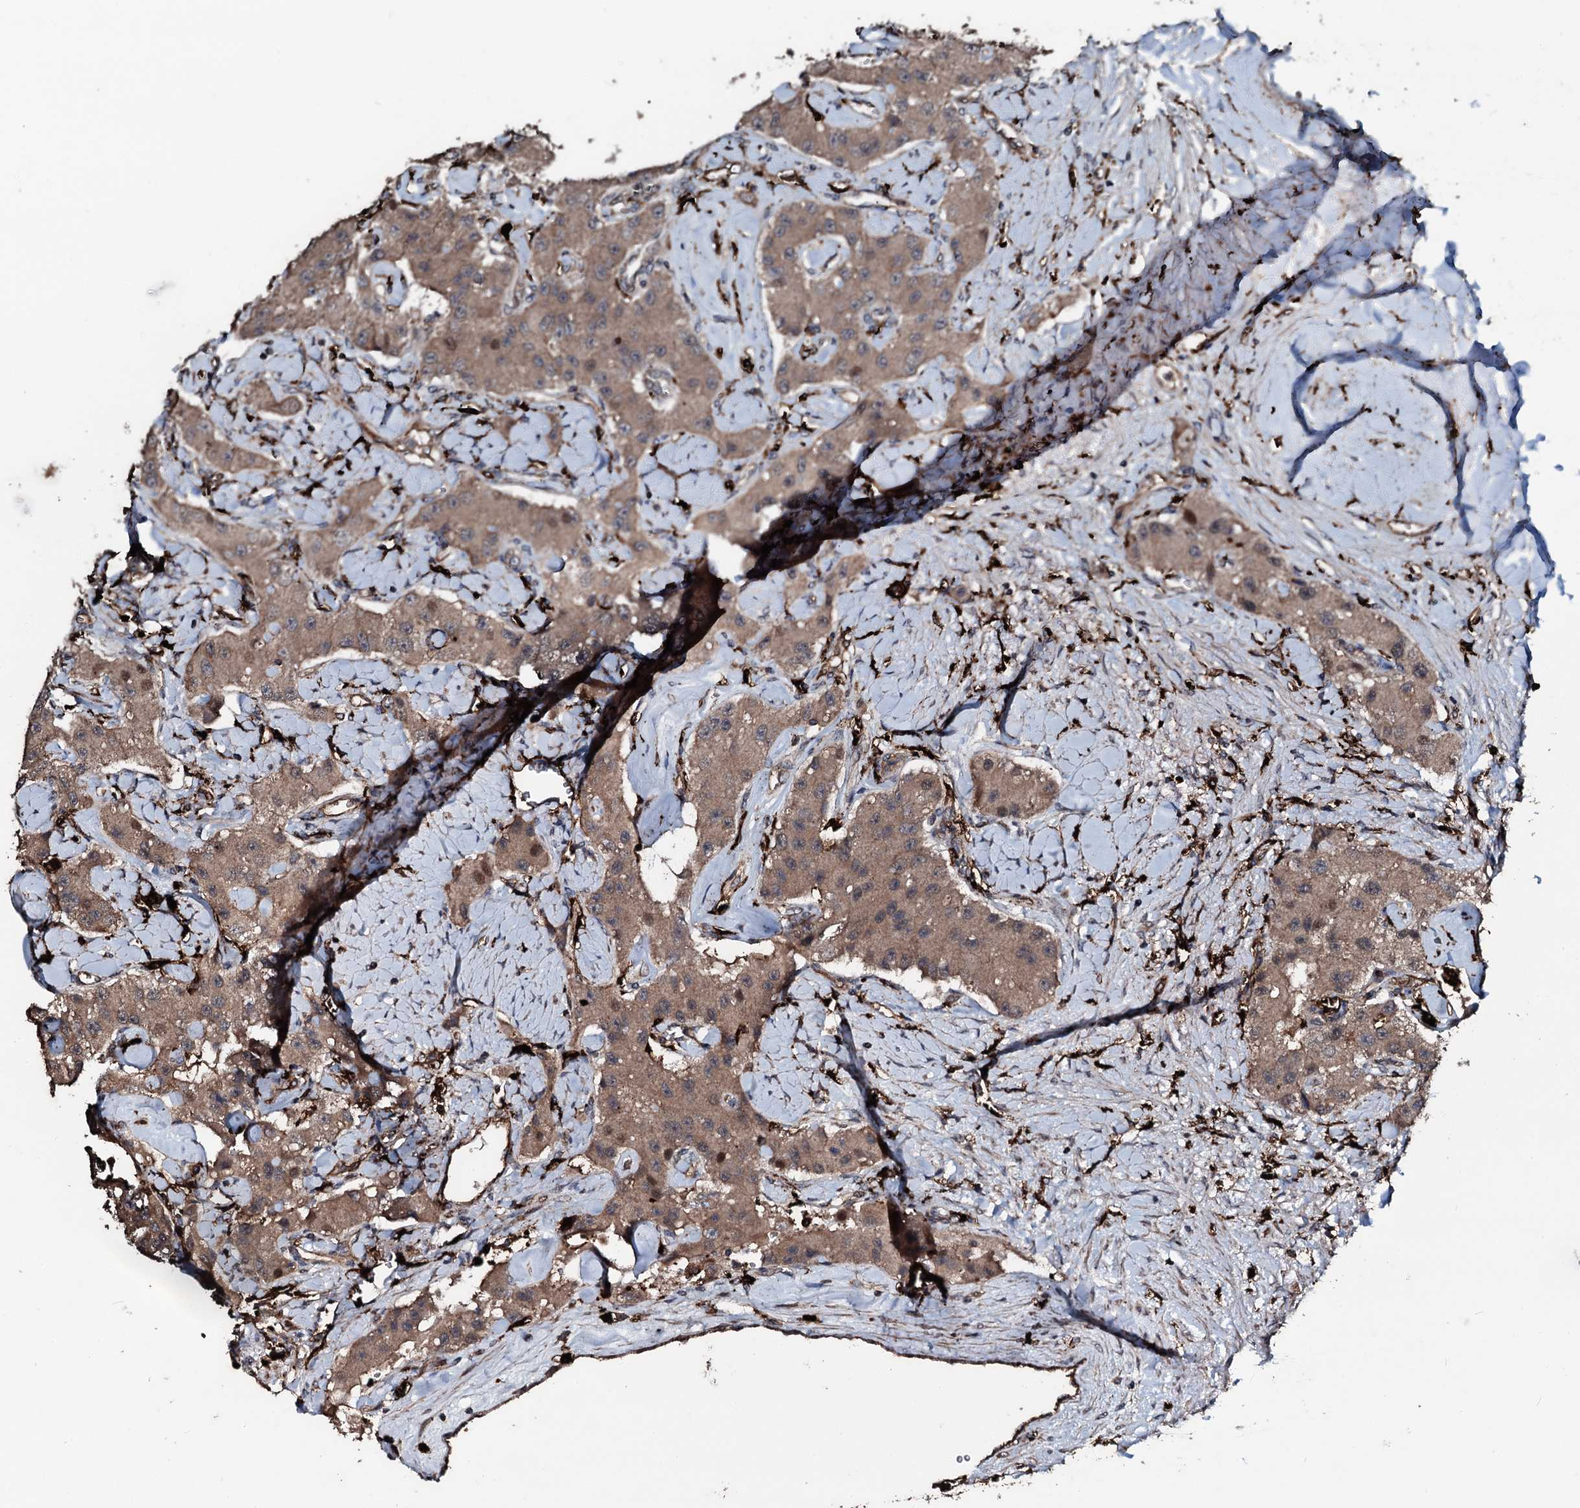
{"staining": {"intensity": "weak", "quantity": ">75%", "location": "cytoplasmic/membranous"}, "tissue": "carcinoid", "cell_type": "Tumor cells", "image_type": "cancer", "snomed": [{"axis": "morphology", "description": "Carcinoid, malignant, NOS"}, {"axis": "topography", "description": "Pancreas"}], "caption": "An immunohistochemistry photomicrograph of neoplastic tissue is shown. Protein staining in brown highlights weak cytoplasmic/membranous positivity in malignant carcinoid within tumor cells. (IHC, brightfield microscopy, high magnification).", "gene": "TPGS2", "patient": {"sex": "male", "age": 41}}